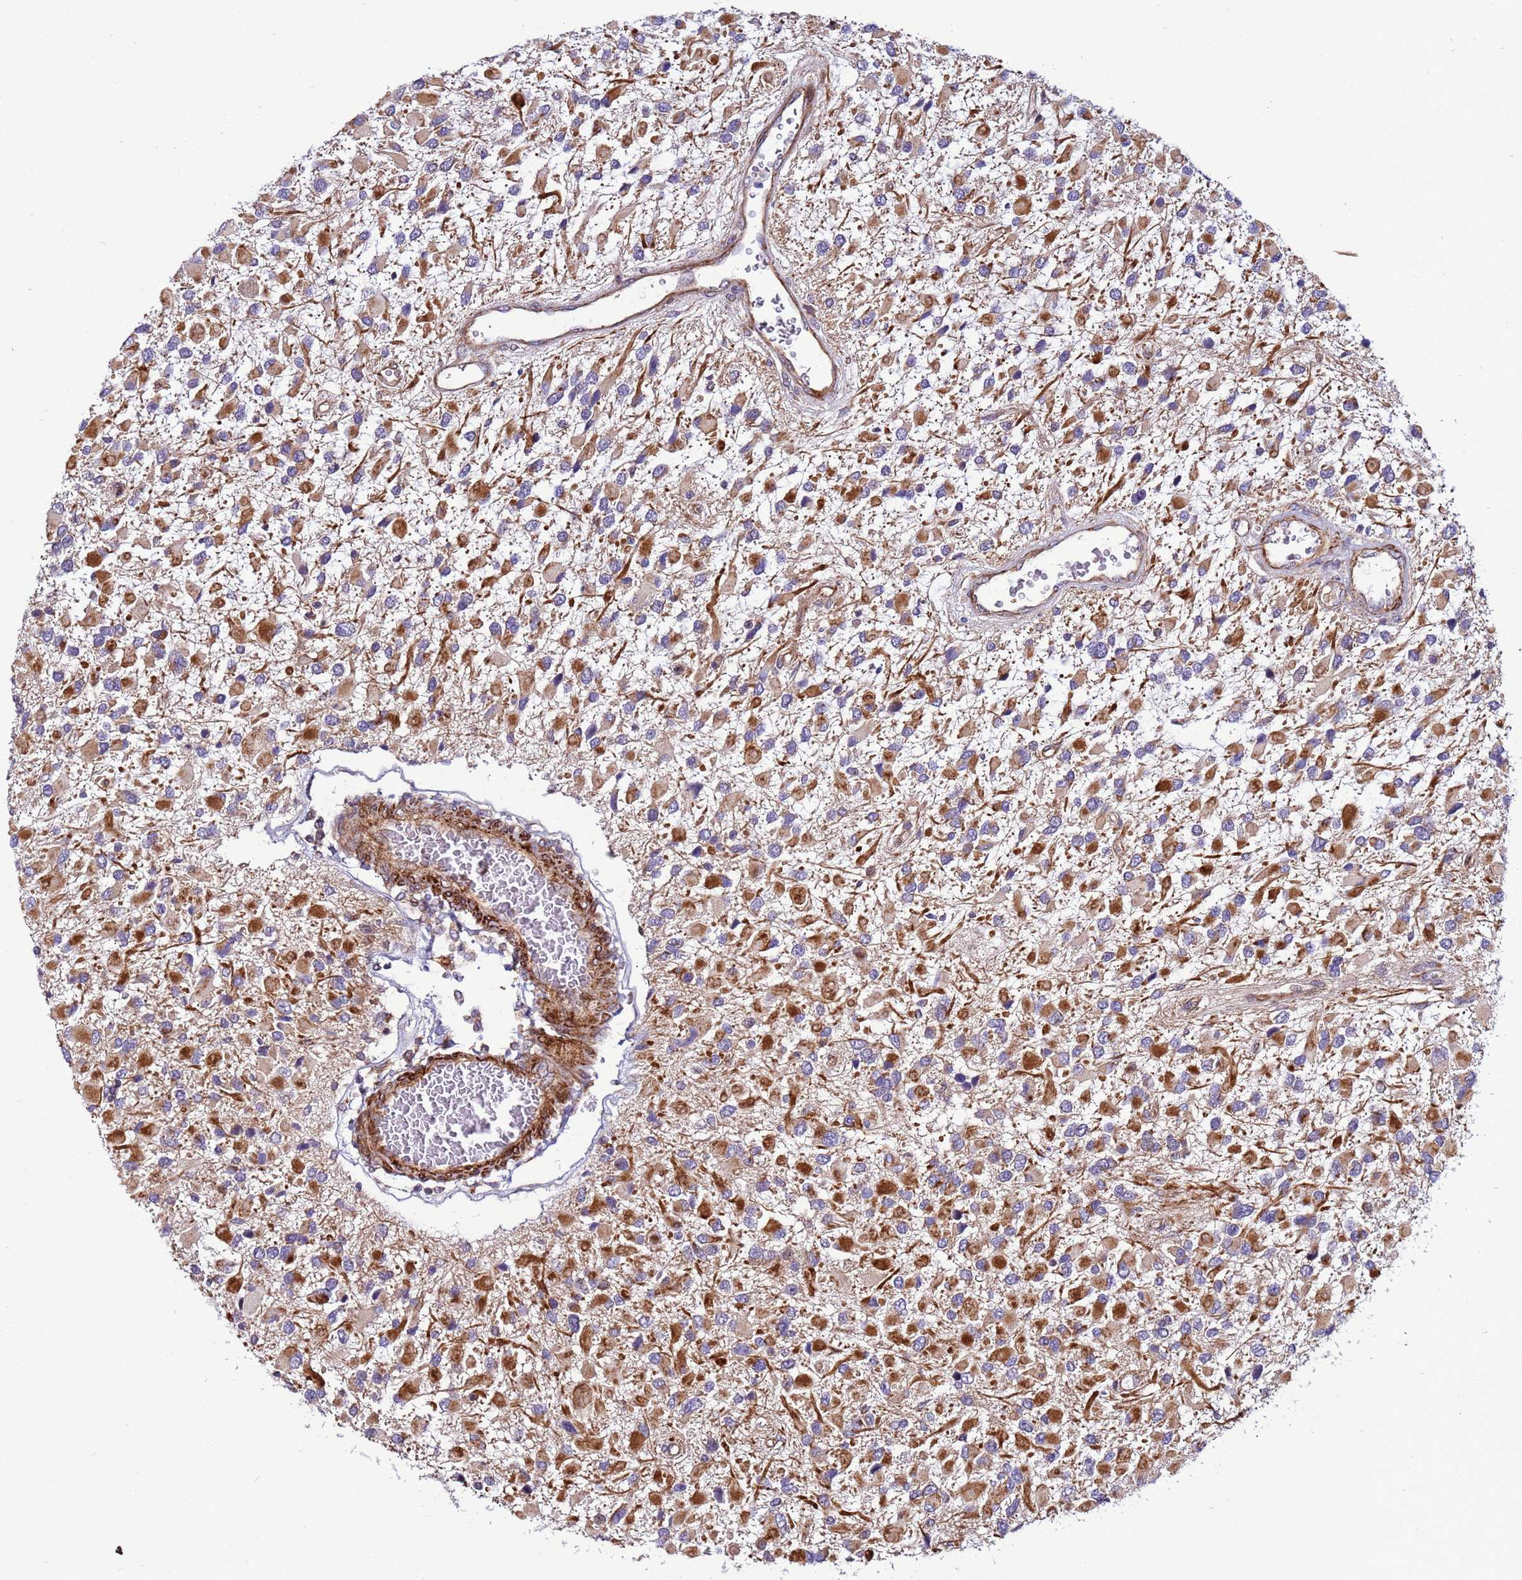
{"staining": {"intensity": "moderate", "quantity": "25%-75%", "location": "cytoplasmic/membranous"}, "tissue": "glioma", "cell_type": "Tumor cells", "image_type": "cancer", "snomed": [{"axis": "morphology", "description": "Glioma, malignant, High grade"}, {"axis": "topography", "description": "Brain"}], "caption": "High-magnification brightfield microscopy of malignant glioma (high-grade) stained with DAB (brown) and counterstained with hematoxylin (blue). tumor cells exhibit moderate cytoplasmic/membranous positivity is seen in approximately25%-75% of cells. The staining is performed using DAB (3,3'-diaminobenzidine) brown chromogen to label protein expression. The nuclei are counter-stained blue using hematoxylin.", "gene": "MCRIP1", "patient": {"sex": "male", "age": 53}}